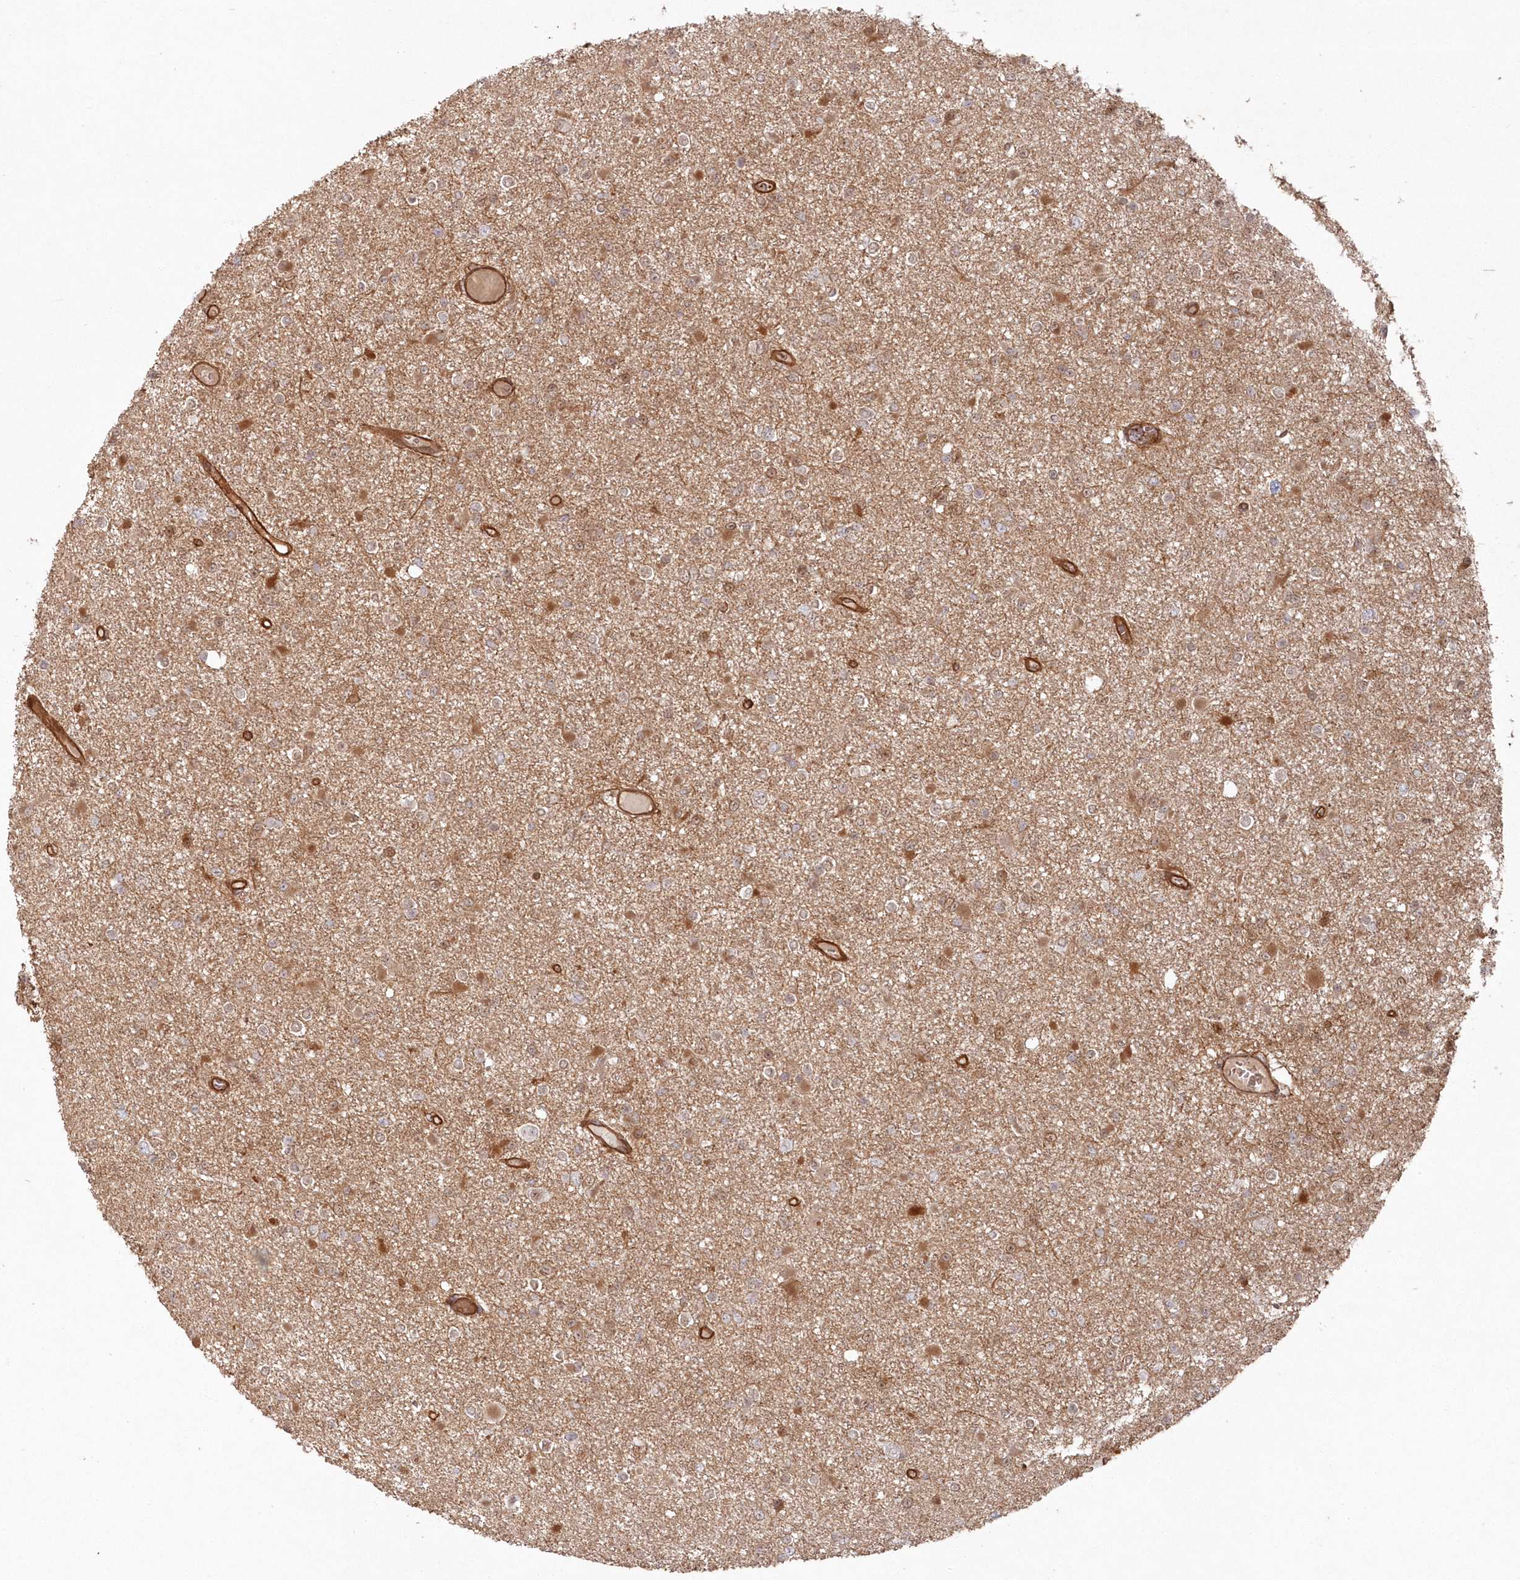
{"staining": {"intensity": "weak", "quantity": ">75%", "location": "cytoplasmic/membranous"}, "tissue": "glioma", "cell_type": "Tumor cells", "image_type": "cancer", "snomed": [{"axis": "morphology", "description": "Glioma, malignant, Low grade"}, {"axis": "topography", "description": "Brain"}], "caption": "Tumor cells exhibit low levels of weak cytoplasmic/membranous expression in approximately >75% of cells in human malignant glioma (low-grade).", "gene": "RGCC", "patient": {"sex": "female", "age": 22}}